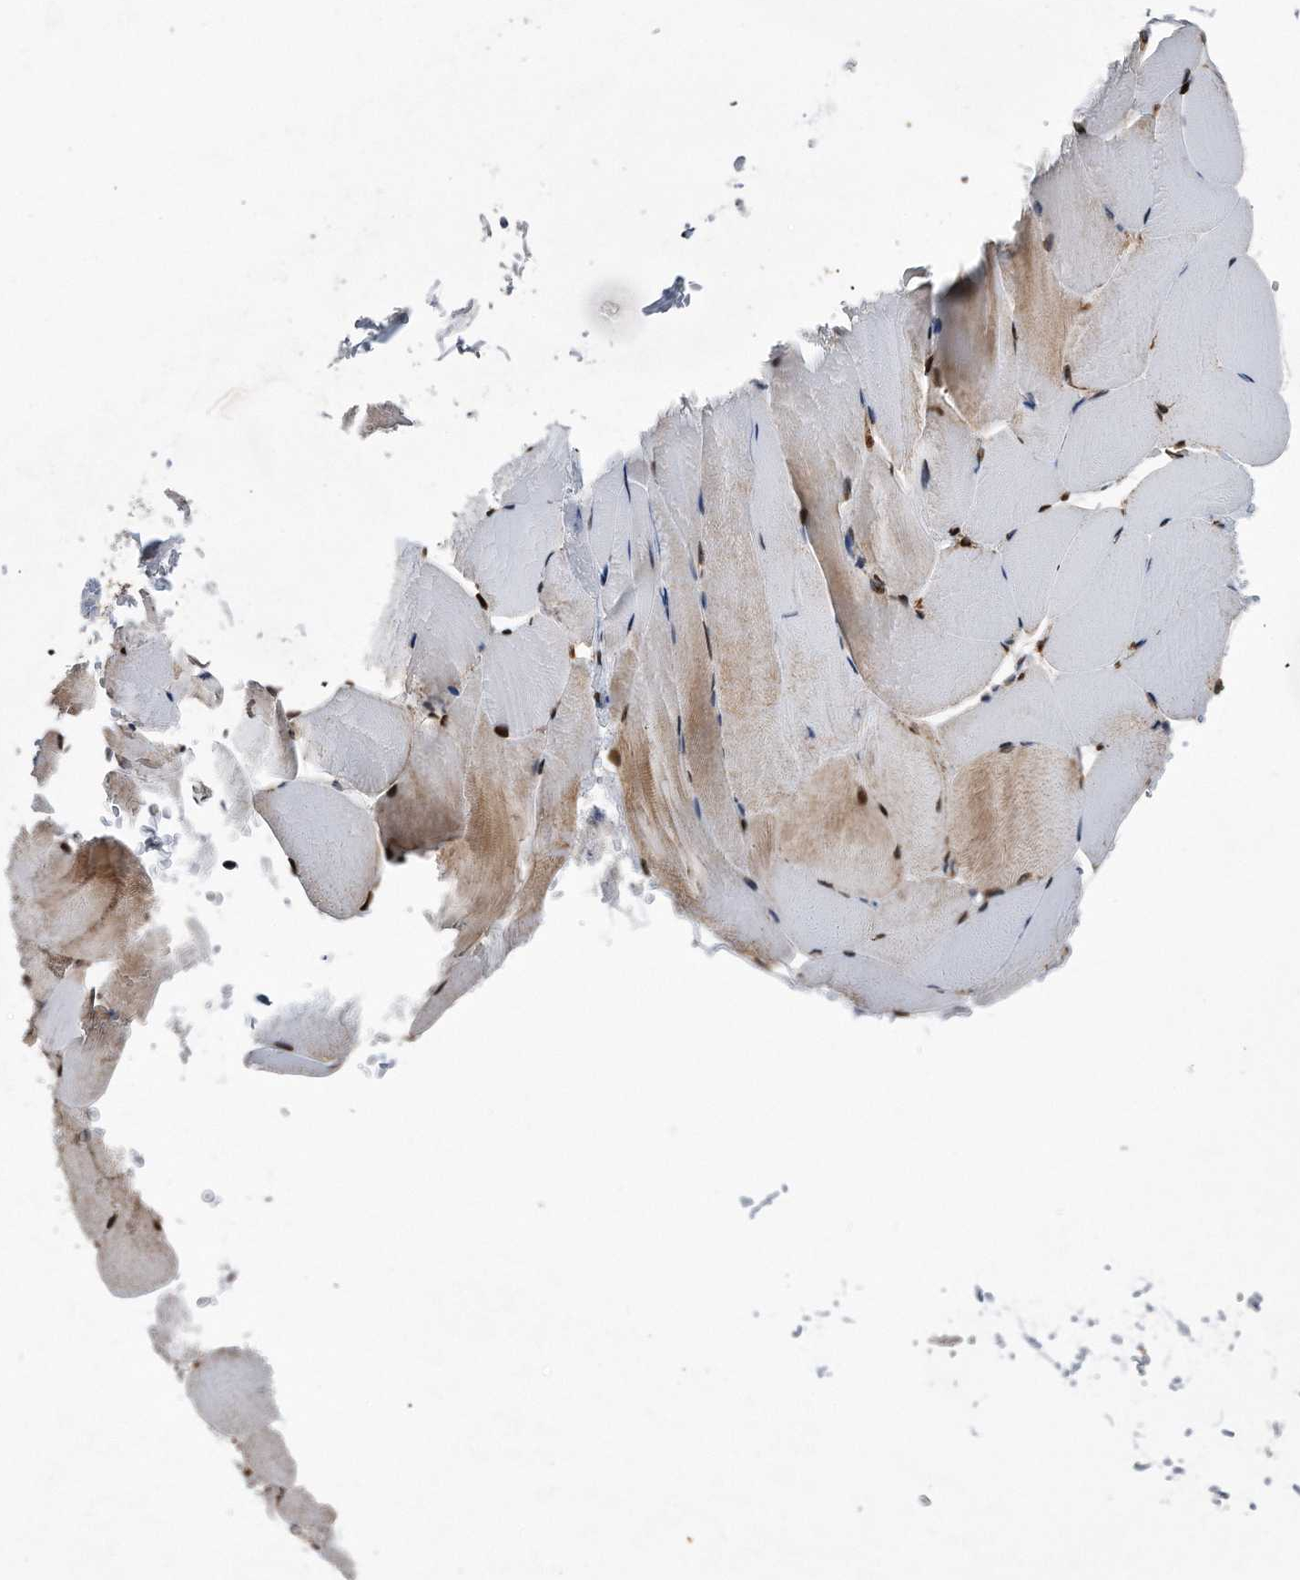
{"staining": {"intensity": "moderate", "quantity": "25%-75%", "location": "cytoplasmic/membranous"}, "tissue": "skeletal muscle", "cell_type": "Myocytes", "image_type": "normal", "snomed": [{"axis": "morphology", "description": "Normal tissue, NOS"}, {"axis": "topography", "description": "Skeletal muscle"}, {"axis": "topography", "description": "Parathyroid gland"}], "caption": "The image reveals a brown stain indicating the presence of a protein in the cytoplasmic/membranous of myocytes in skeletal muscle. Nuclei are stained in blue.", "gene": "DST", "patient": {"sex": "female", "age": 37}}